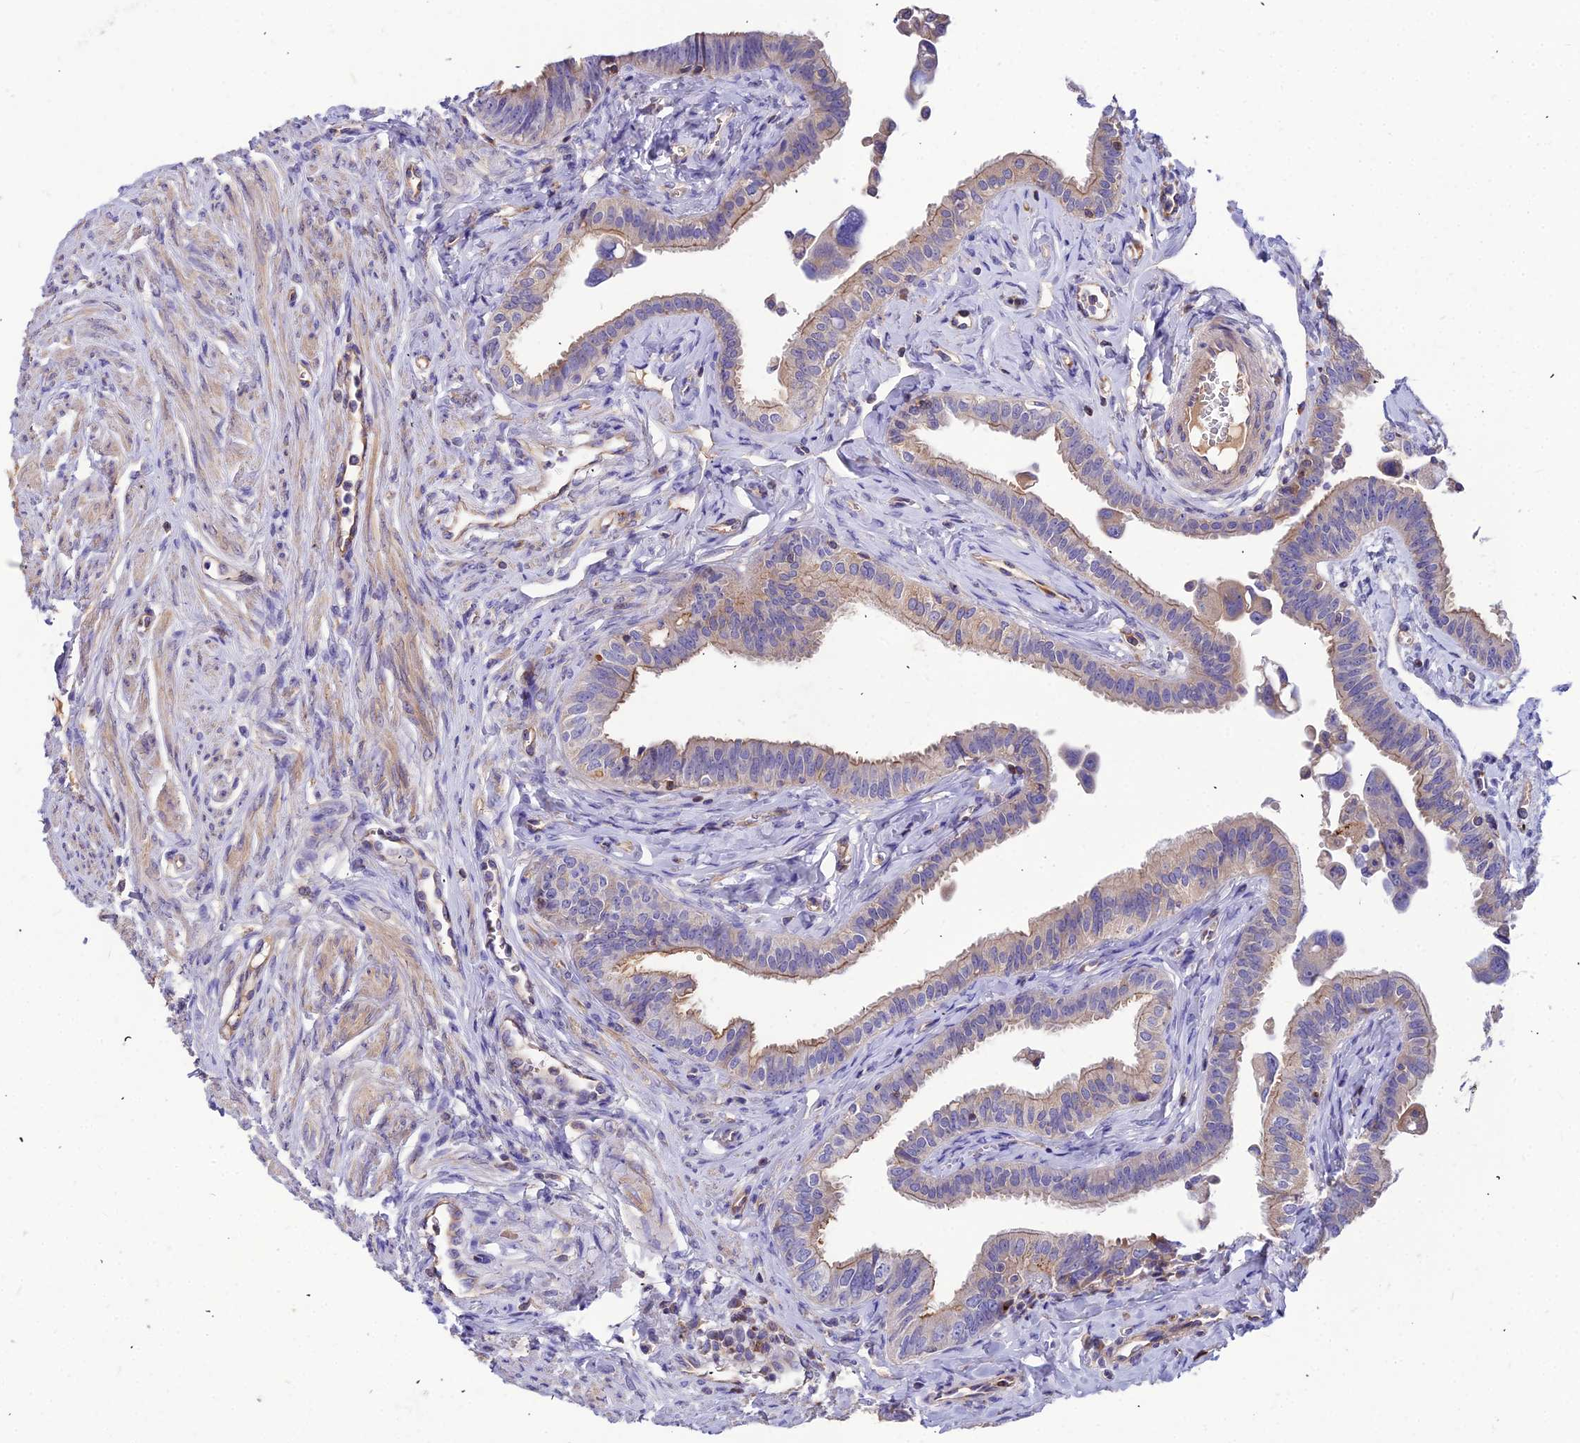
{"staining": {"intensity": "moderate", "quantity": "<25%", "location": "cytoplasmic/membranous"}, "tissue": "fallopian tube", "cell_type": "Glandular cells", "image_type": "normal", "snomed": [{"axis": "morphology", "description": "Normal tissue, NOS"}, {"axis": "morphology", "description": "Carcinoma, NOS"}, {"axis": "topography", "description": "Fallopian tube"}, {"axis": "topography", "description": "Ovary"}], "caption": "A histopathology image of fallopian tube stained for a protein demonstrates moderate cytoplasmic/membranous brown staining in glandular cells. The staining was performed using DAB (3,3'-diaminobenzidine) to visualize the protein expression in brown, while the nuclei were stained in blue with hematoxylin (Magnification: 20x).", "gene": "ASPHD1", "patient": {"sex": "female", "age": 59}}